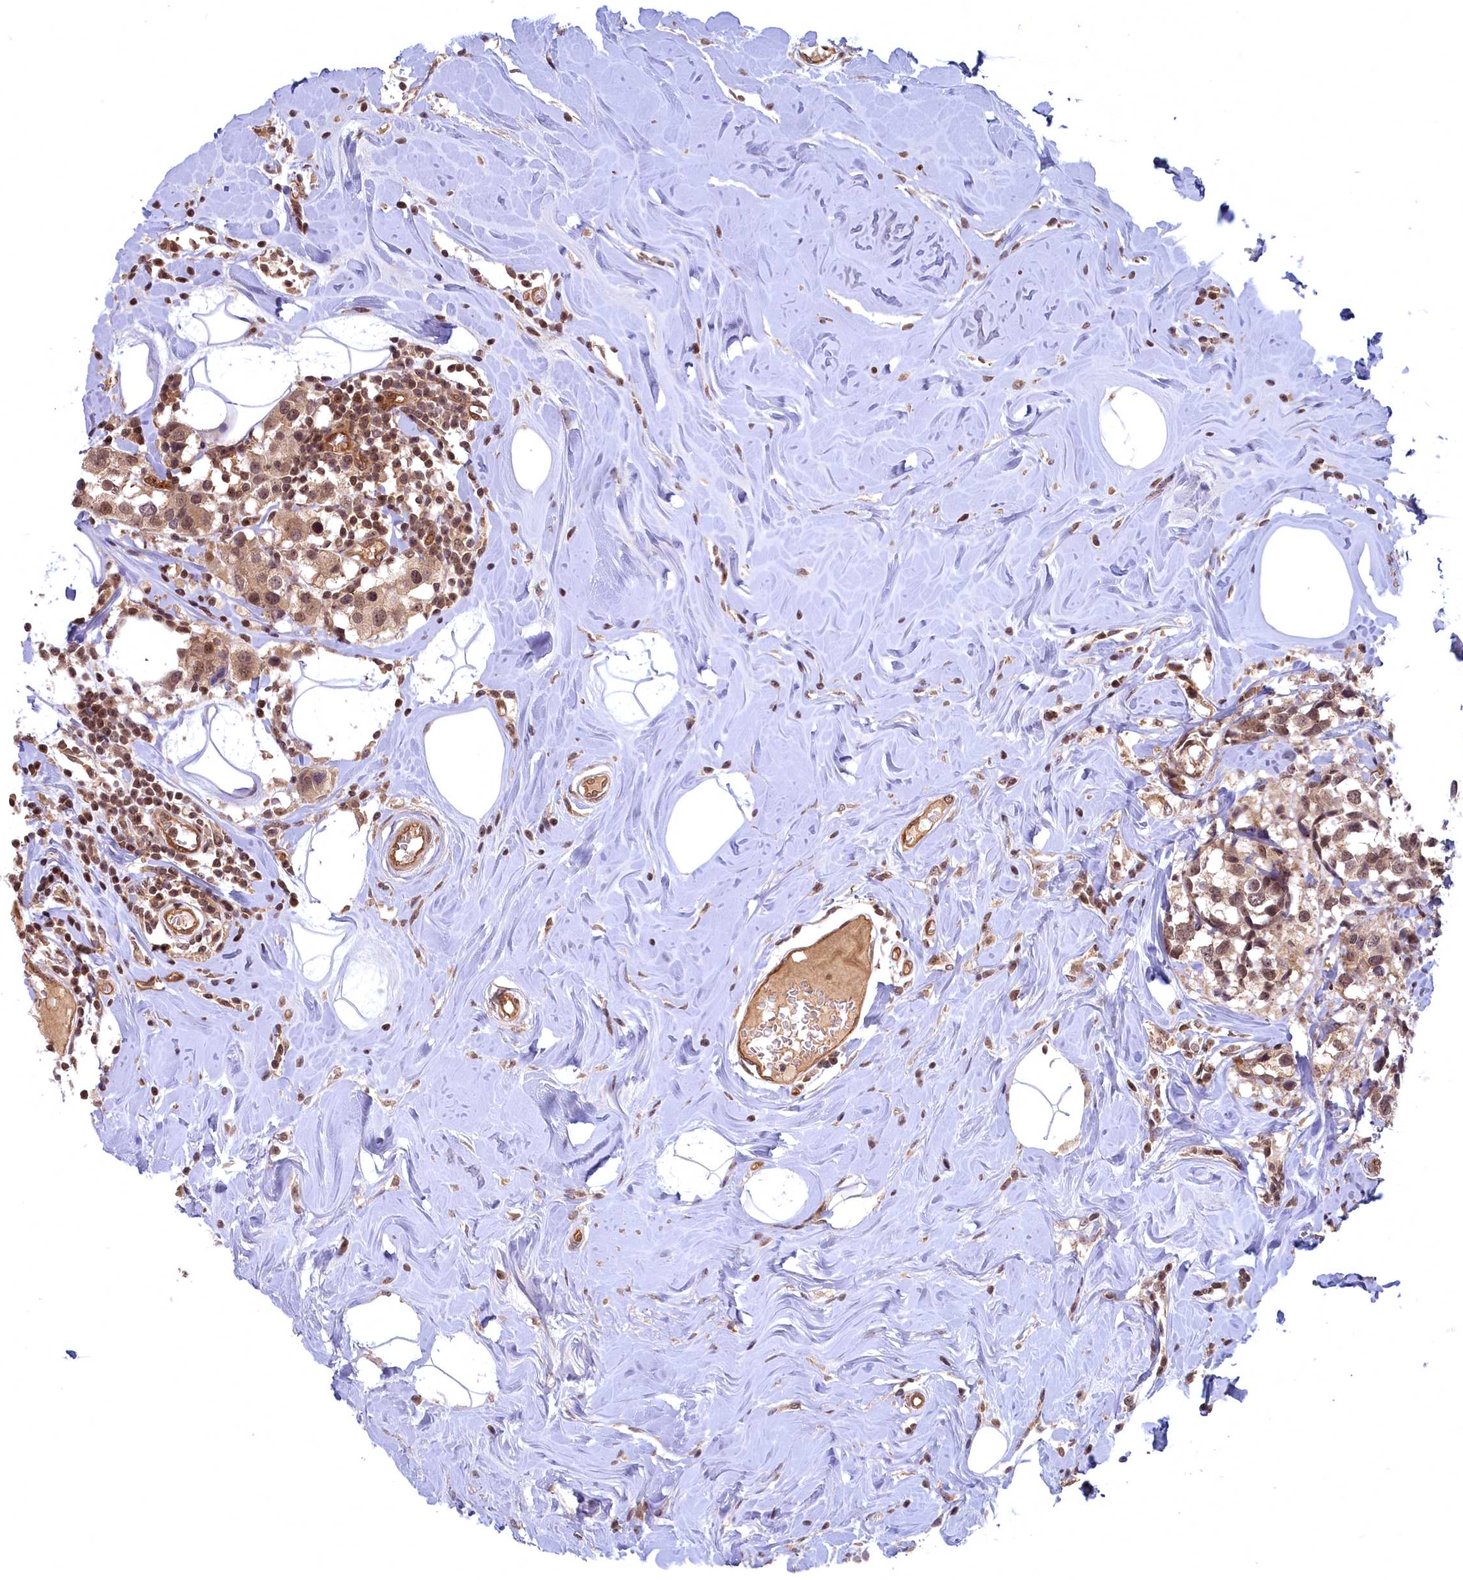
{"staining": {"intensity": "weak", "quantity": ">75%", "location": "cytoplasmic/membranous,nuclear"}, "tissue": "breast cancer", "cell_type": "Tumor cells", "image_type": "cancer", "snomed": [{"axis": "morphology", "description": "Lobular carcinoma"}, {"axis": "topography", "description": "Breast"}], "caption": "The micrograph shows immunohistochemical staining of lobular carcinoma (breast). There is weak cytoplasmic/membranous and nuclear positivity is identified in about >75% of tumor cells.", "gene": "SNRK", "patient": {"sex": "female", "age": 59}}